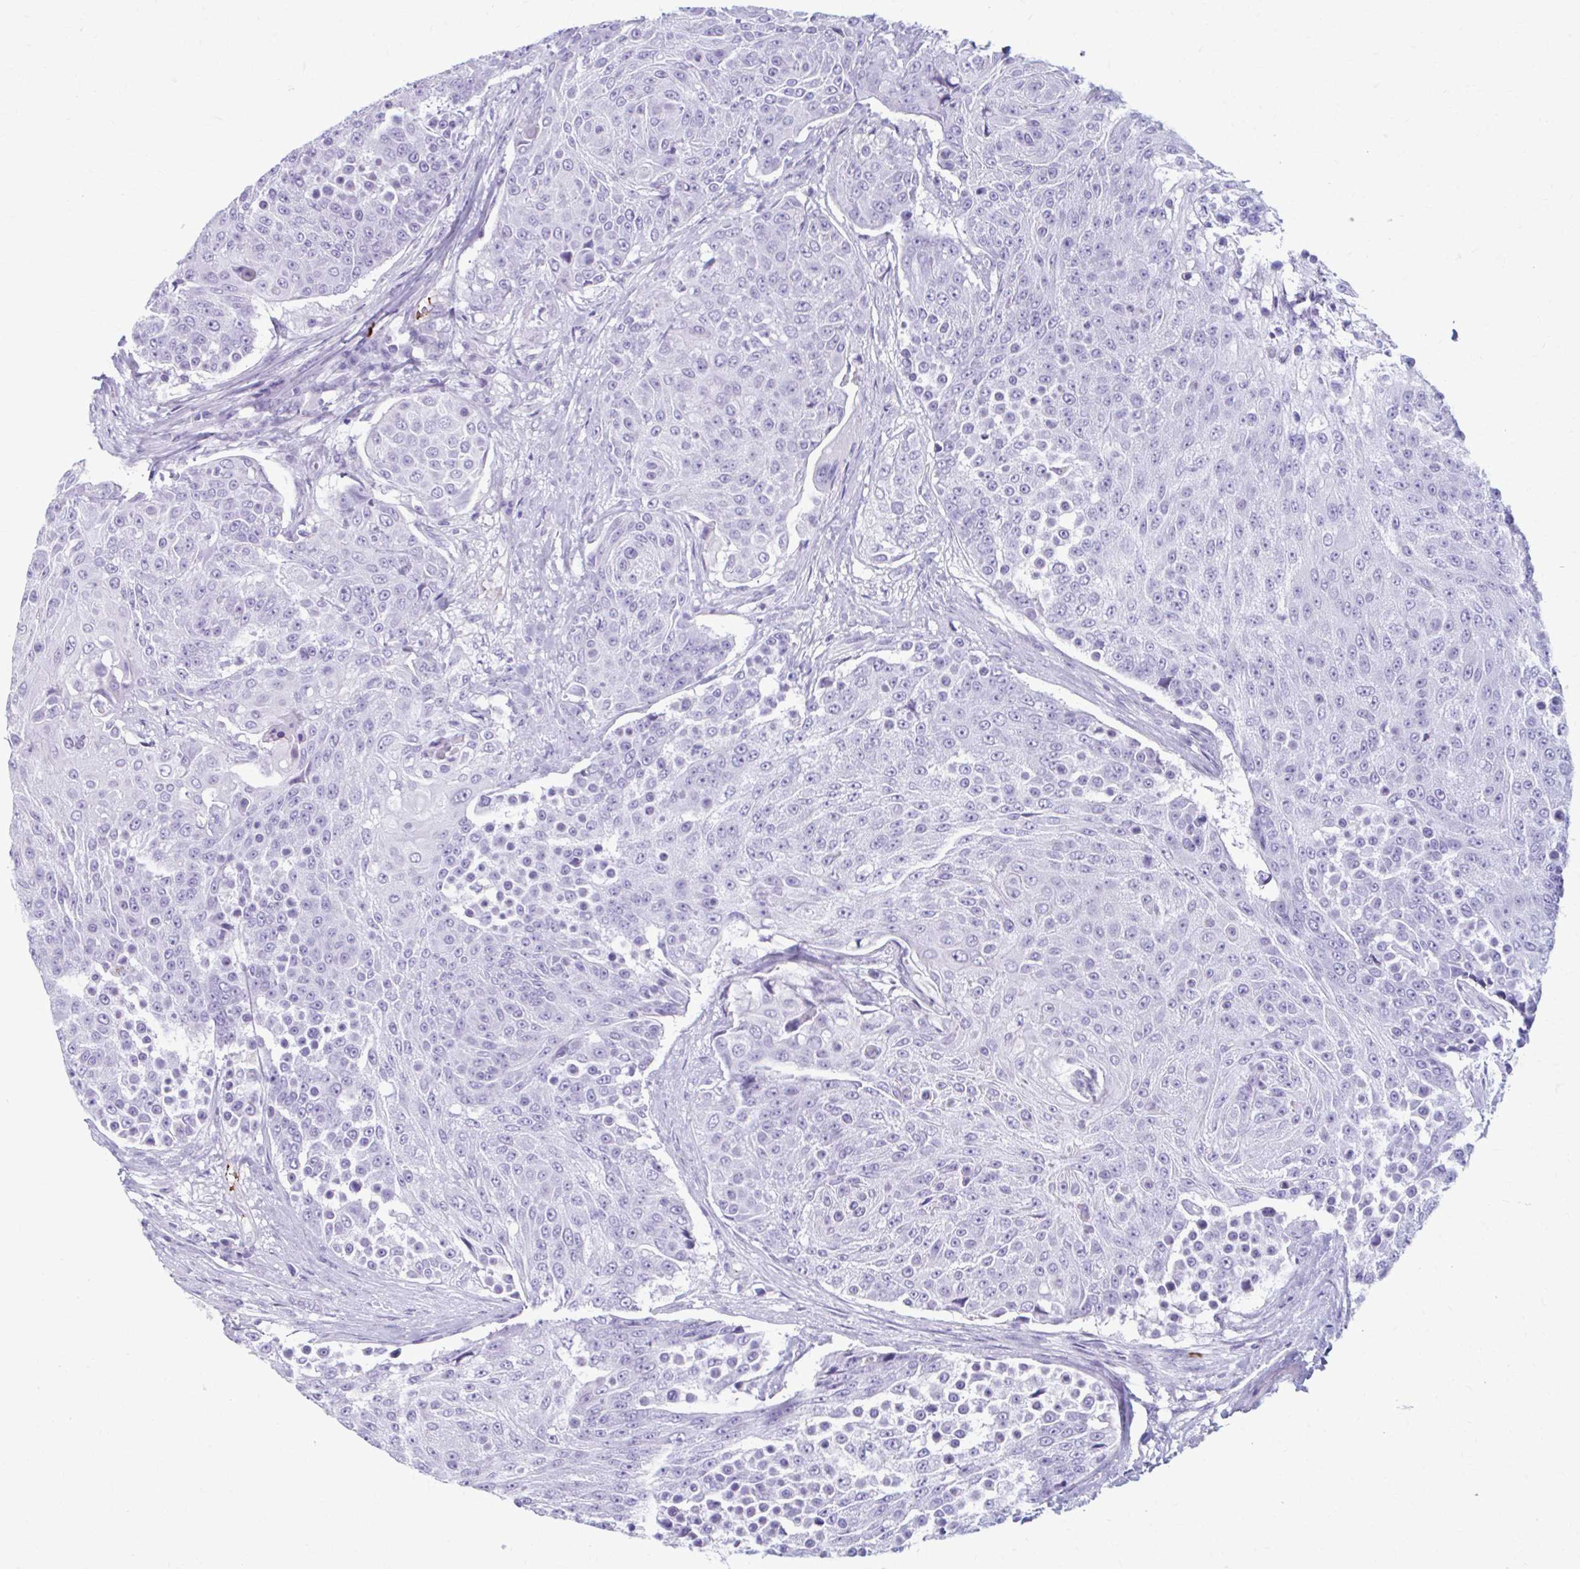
{"staining": {"intensity": "negative", "quantity": "none", "location": "none"}, "tissue": "urothelial cancer", "cell_type": "Tumor cells", "image_type": "cancer", "snomed": [{"axis": "morphology", "description": "Urothelial carcinoma, High grade"}, {"axis": "topography", "description": "Urinary bladder"}], "caption": "Tumor cells show no significant protein expression in high-grade urothelial carcinoma. The staining was performed using DAB to visualize the protein expression in brown, while the nuclei were stained in blue with hematoxylin (Magnification: 20x).", "gene": "C12orf71", "patient": {"sex": "female", "age": 63}}